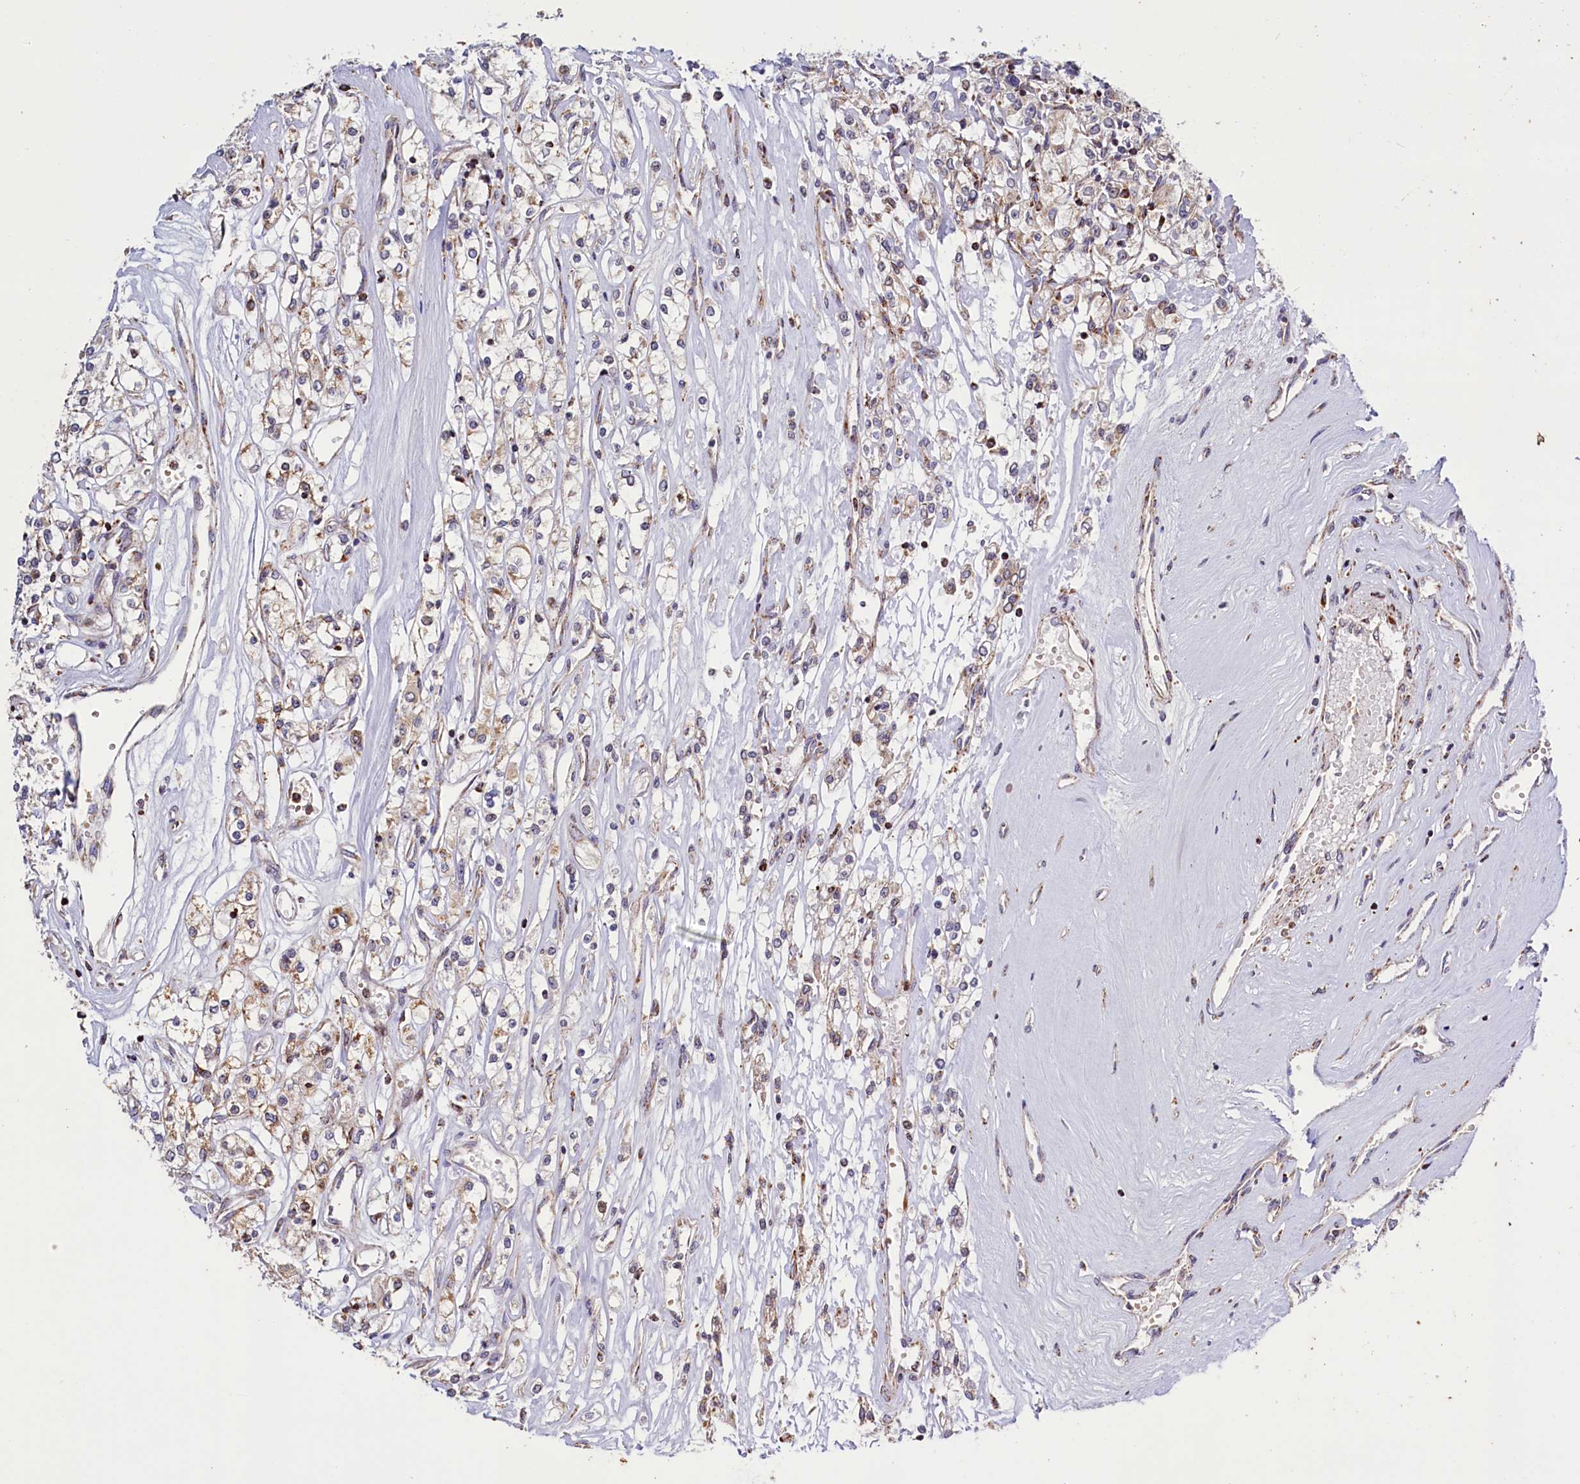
{"staining": {"intensity": "weak", "quantity": "25%-75%", "location": "cytoplasmic/membranous"}, "tissue": "renal cancer", "cell_type": "Tumor cells", "image_type": "cancer", "snomed": [{"axis": "morphology", "description": "Adenocarcinoma, NOS"}, {"axis": "topography", "description": "Kidney"}], "caption": "Renal adenocarcinoma tissue demonstrates weak cytoplasmic/membranous expression in approximately 25%-75% of tumor cells, visualized by immunohistochemistry.", "gene": "DYNC2H1", "patient": {"sex": "female", "age": 59}}